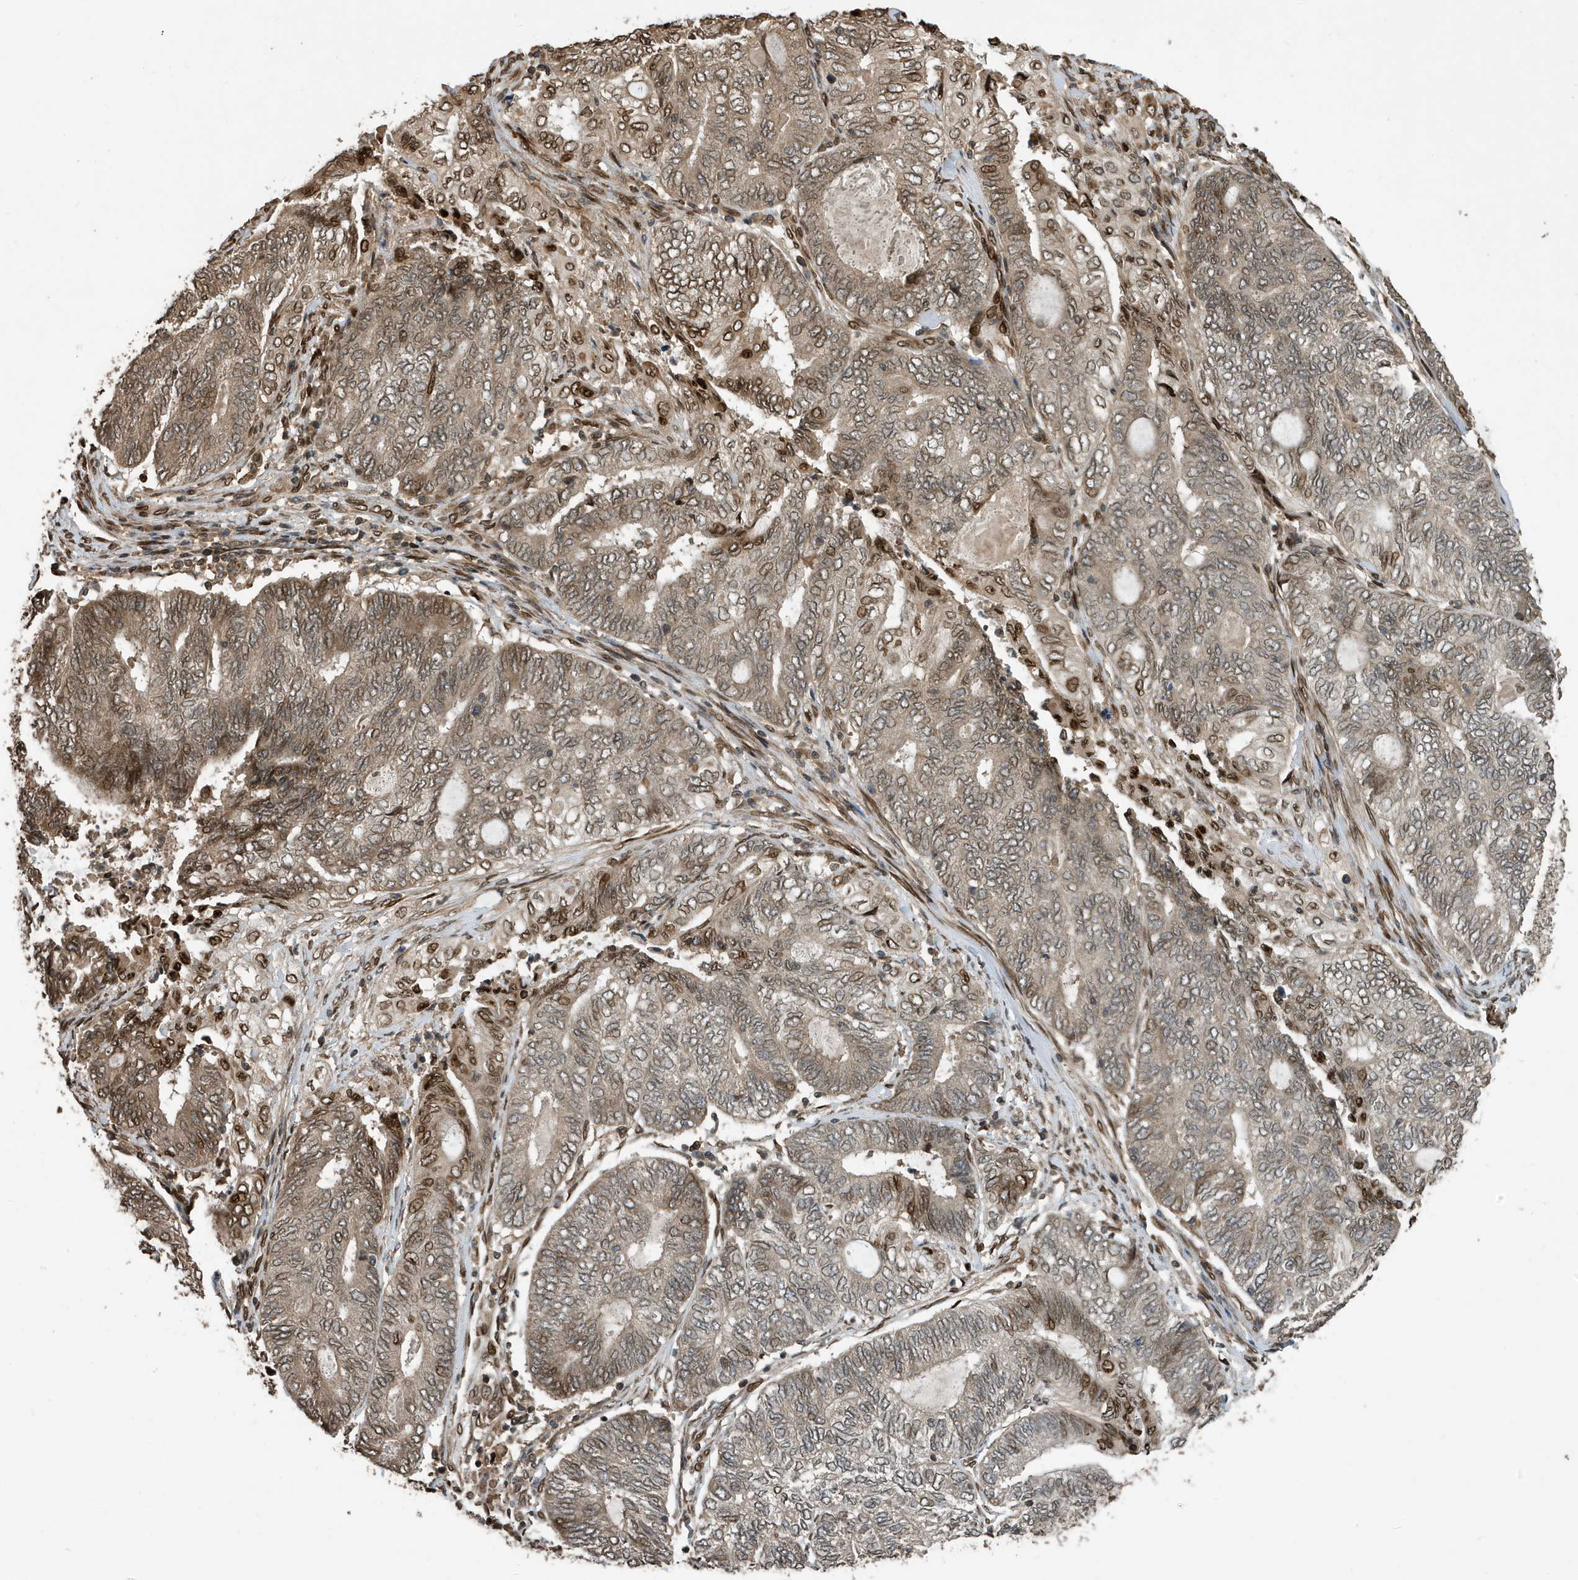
{"staining": {"intensity": "moderate", "quantity": "<25%", "location": "nuclear"}, "tissue": "endometrial cancer", "cell_type": "Tumor cells", "image_type": "cancer", "snomed": [{"axis": "morphology", "description": "Adenocarcinoma, NOS"}, {"axis": "topography", "description": "Uterus"}, {"axis": "topography", "description": "Endometrium"}], "caption": "Brown immunohistochemical staining in human endometrial cancer (adenocarcinoma) displays moderate nuclear positivity in approximately <25% of tumor cells.", "gene": "DUSP18", "patient": {"sex": "female", "age": 70}}